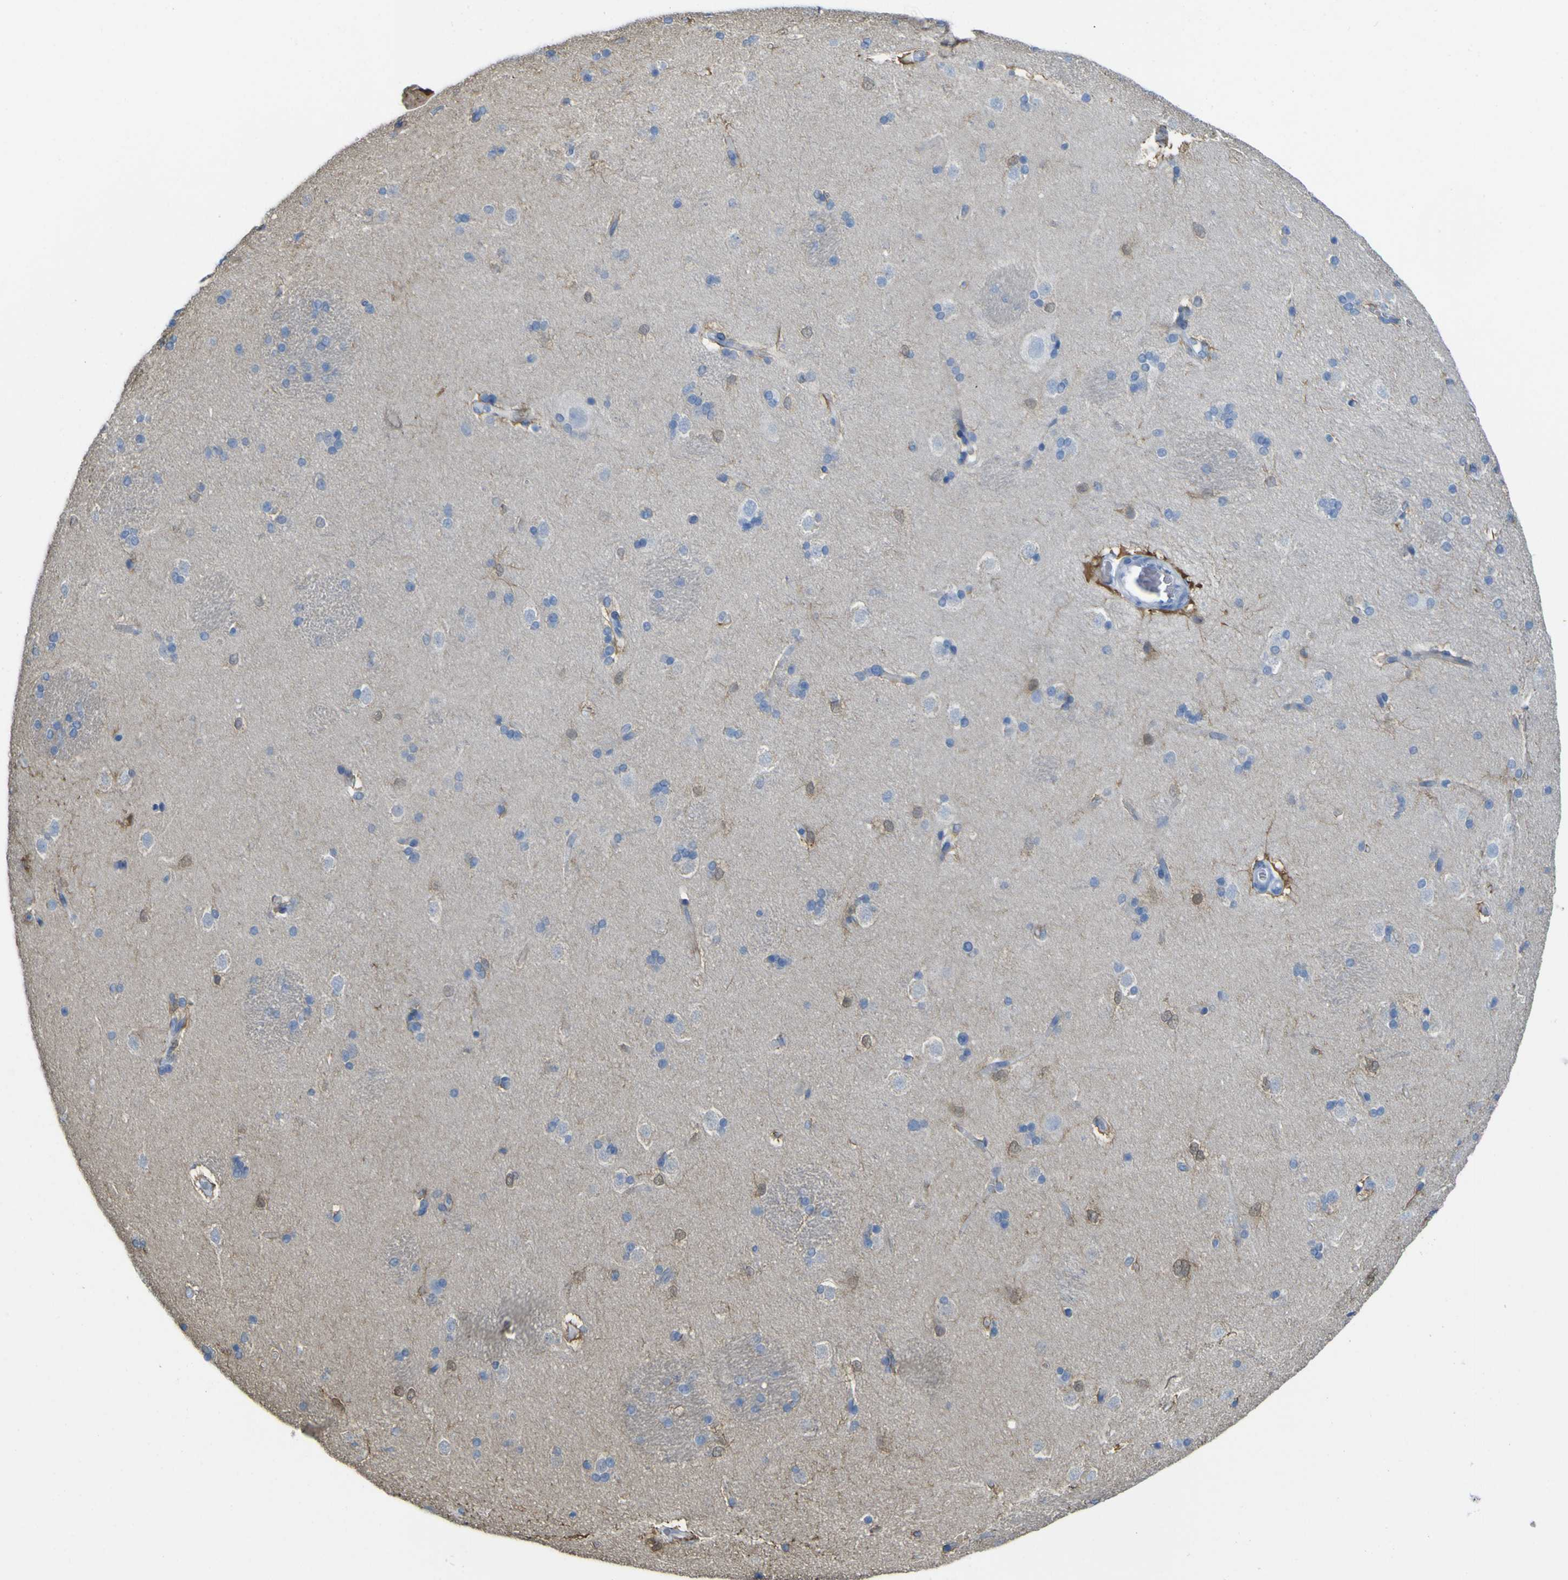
{"staining": {"intensity": "moderate", "quantity": "25%-75%", "location": "cytoplasmic/membranous"}, "tissue": "caudate", "cell_type": "Glial cells", "image_type": "normal", "snomed": [{"axis": "morphology", "description": "Normal tissue, NOS"}, {"axis": "topography", "description": "Lateral ventricle wall"}], "caption": "Immunohistochemical staining of unremarkable caudate reveals medium levels of moderate cytoplasmic/membranous expression in about 25%-75% of glial cells. (DAB (3,3'-diaminobenzidine) IHC, brown staining for protein, blue staining for nuclei).", "gene": "ABHD3", "patient": {"sex": "female", "age": 19}}